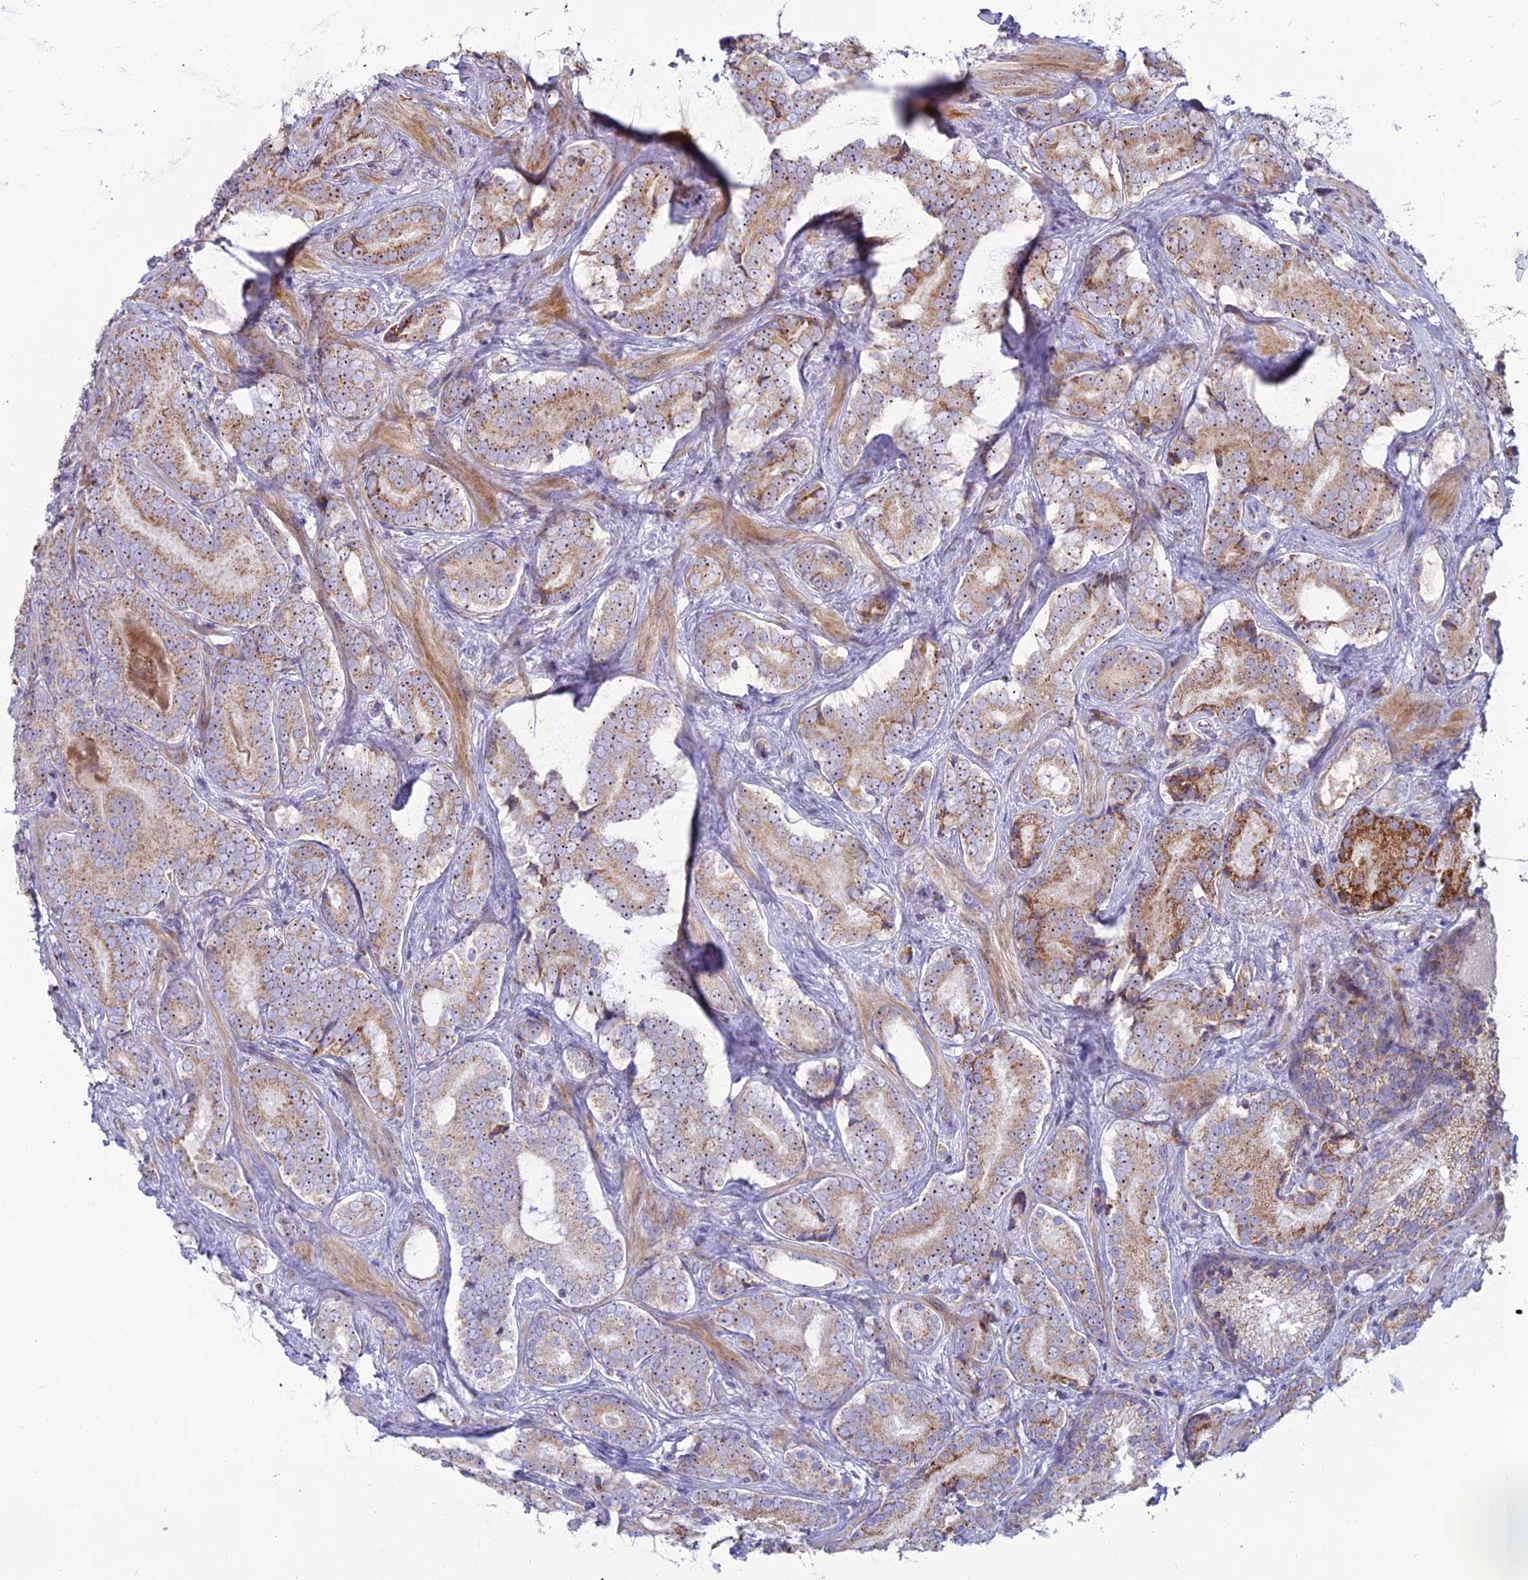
{"staining": {"intensity": "moderate", "quantity": ">75%", "location": "cytoplasmic/membranous"}, "tissue": "prostate cancer", "cell_type": "Tumor cells", "image_type": "cancer", "snomed": [{"axis": "morphology", "description": "Adenocarcinoma, Low grade"}, {"axis": "topography", "description": "Prostate"}], "caption": "Brown immunohistochemical staining in adenocarcinoma (low-grade) (prostate) reveals moderate cytoplasmic/membranous positivity in approximately >75% of tumor cells.", "gene": "SLC35F4", "patient": {"sex": "male", "age": 58}}